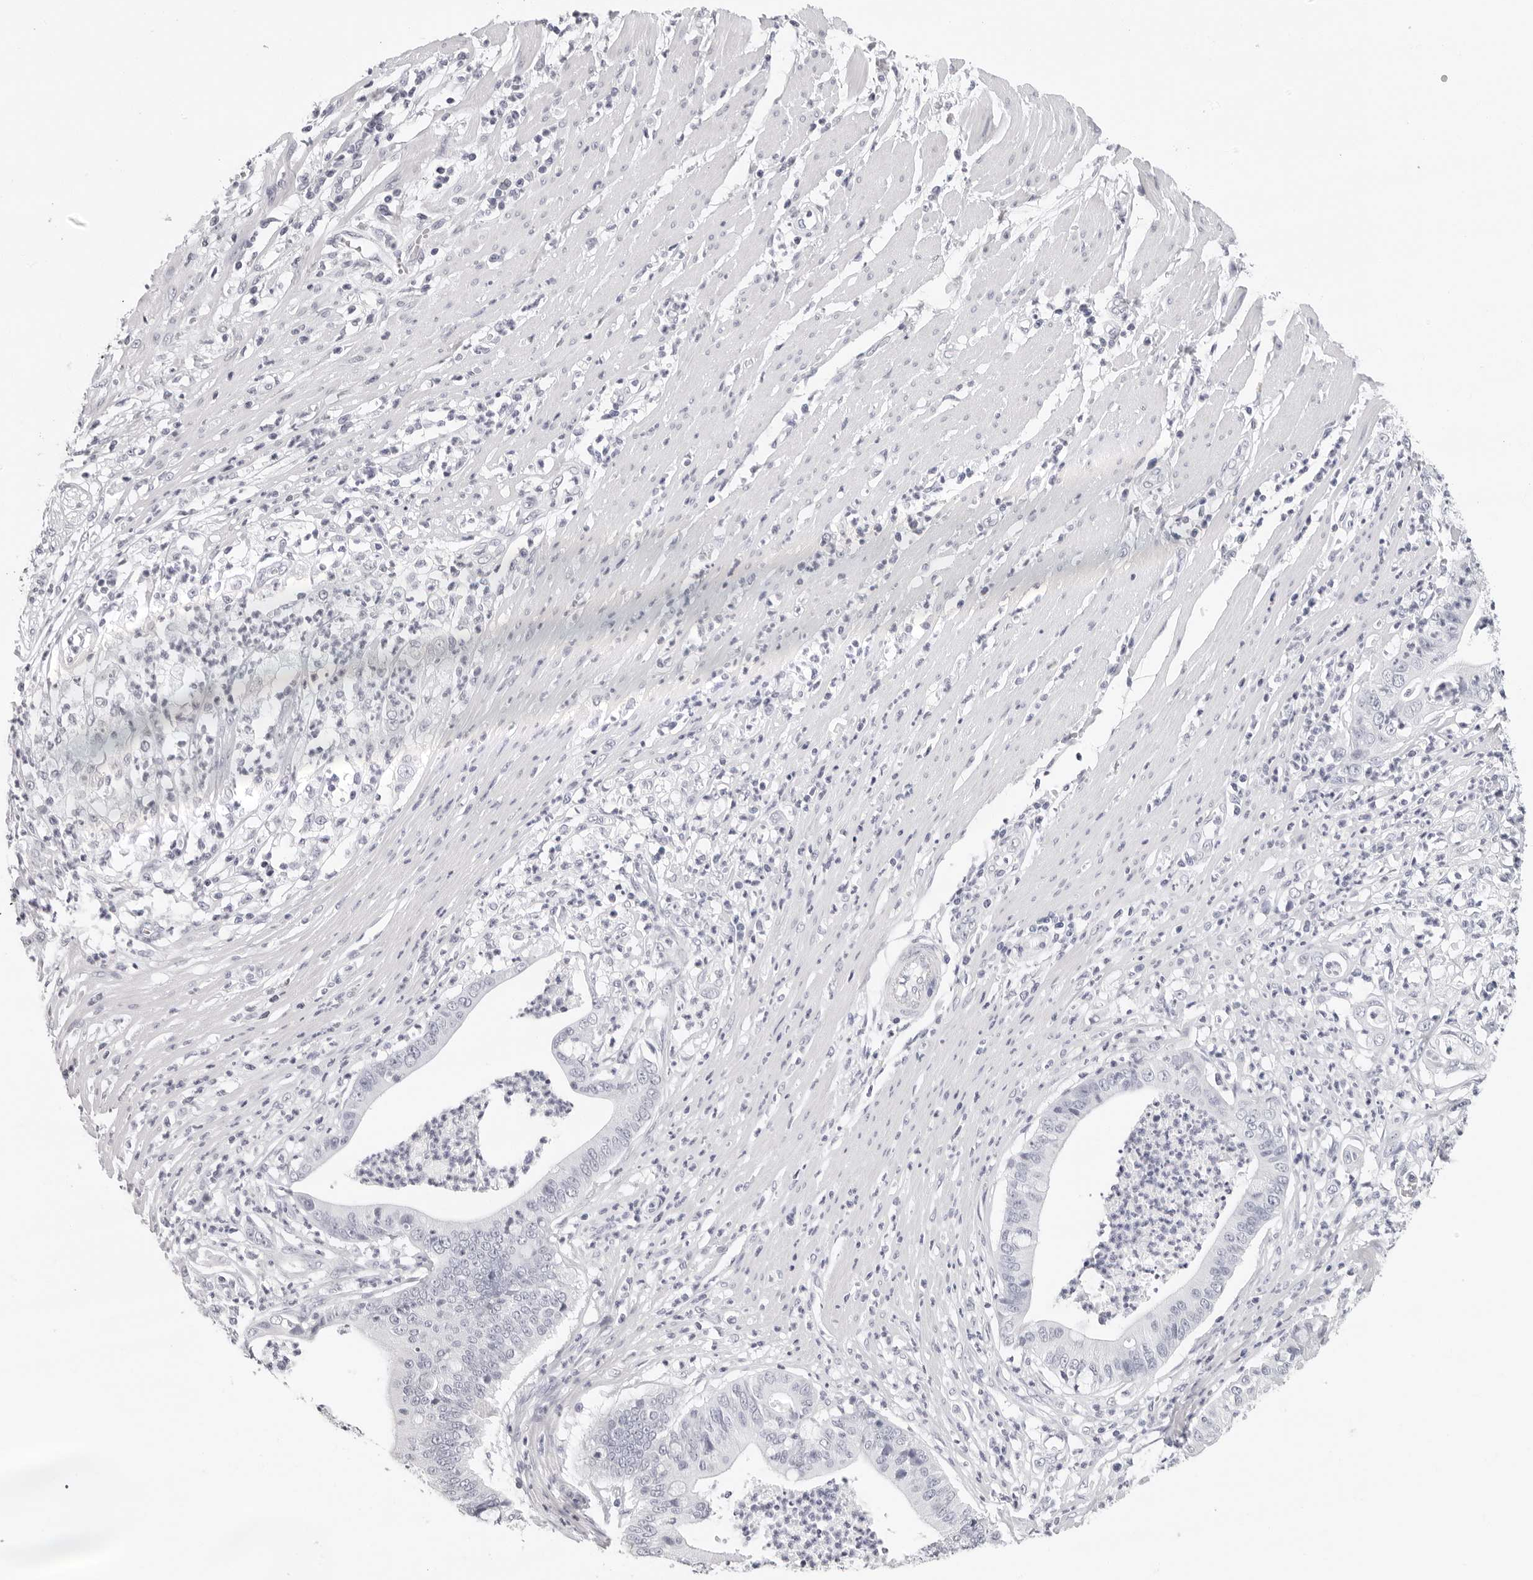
{"staining": {"intensity": "negative", "quantity": "none", "location": "none"}, "tissue": "pancreatic cancer", "cell_type": "Tumor cells", "image_type": "cancer", "snomed": [{"axis": "morphology", "description": "Adenocarcinoma, NOS"}, {"axis": "topography", "description": "Pancreas"}], "caption": "This is an immunohistochemistry (IHC) histopathology image of pancreatic cancer. There is no staining in tumor cells.", "gene": "AGMAT", "patient": {"sex": "male", "age": 69}}